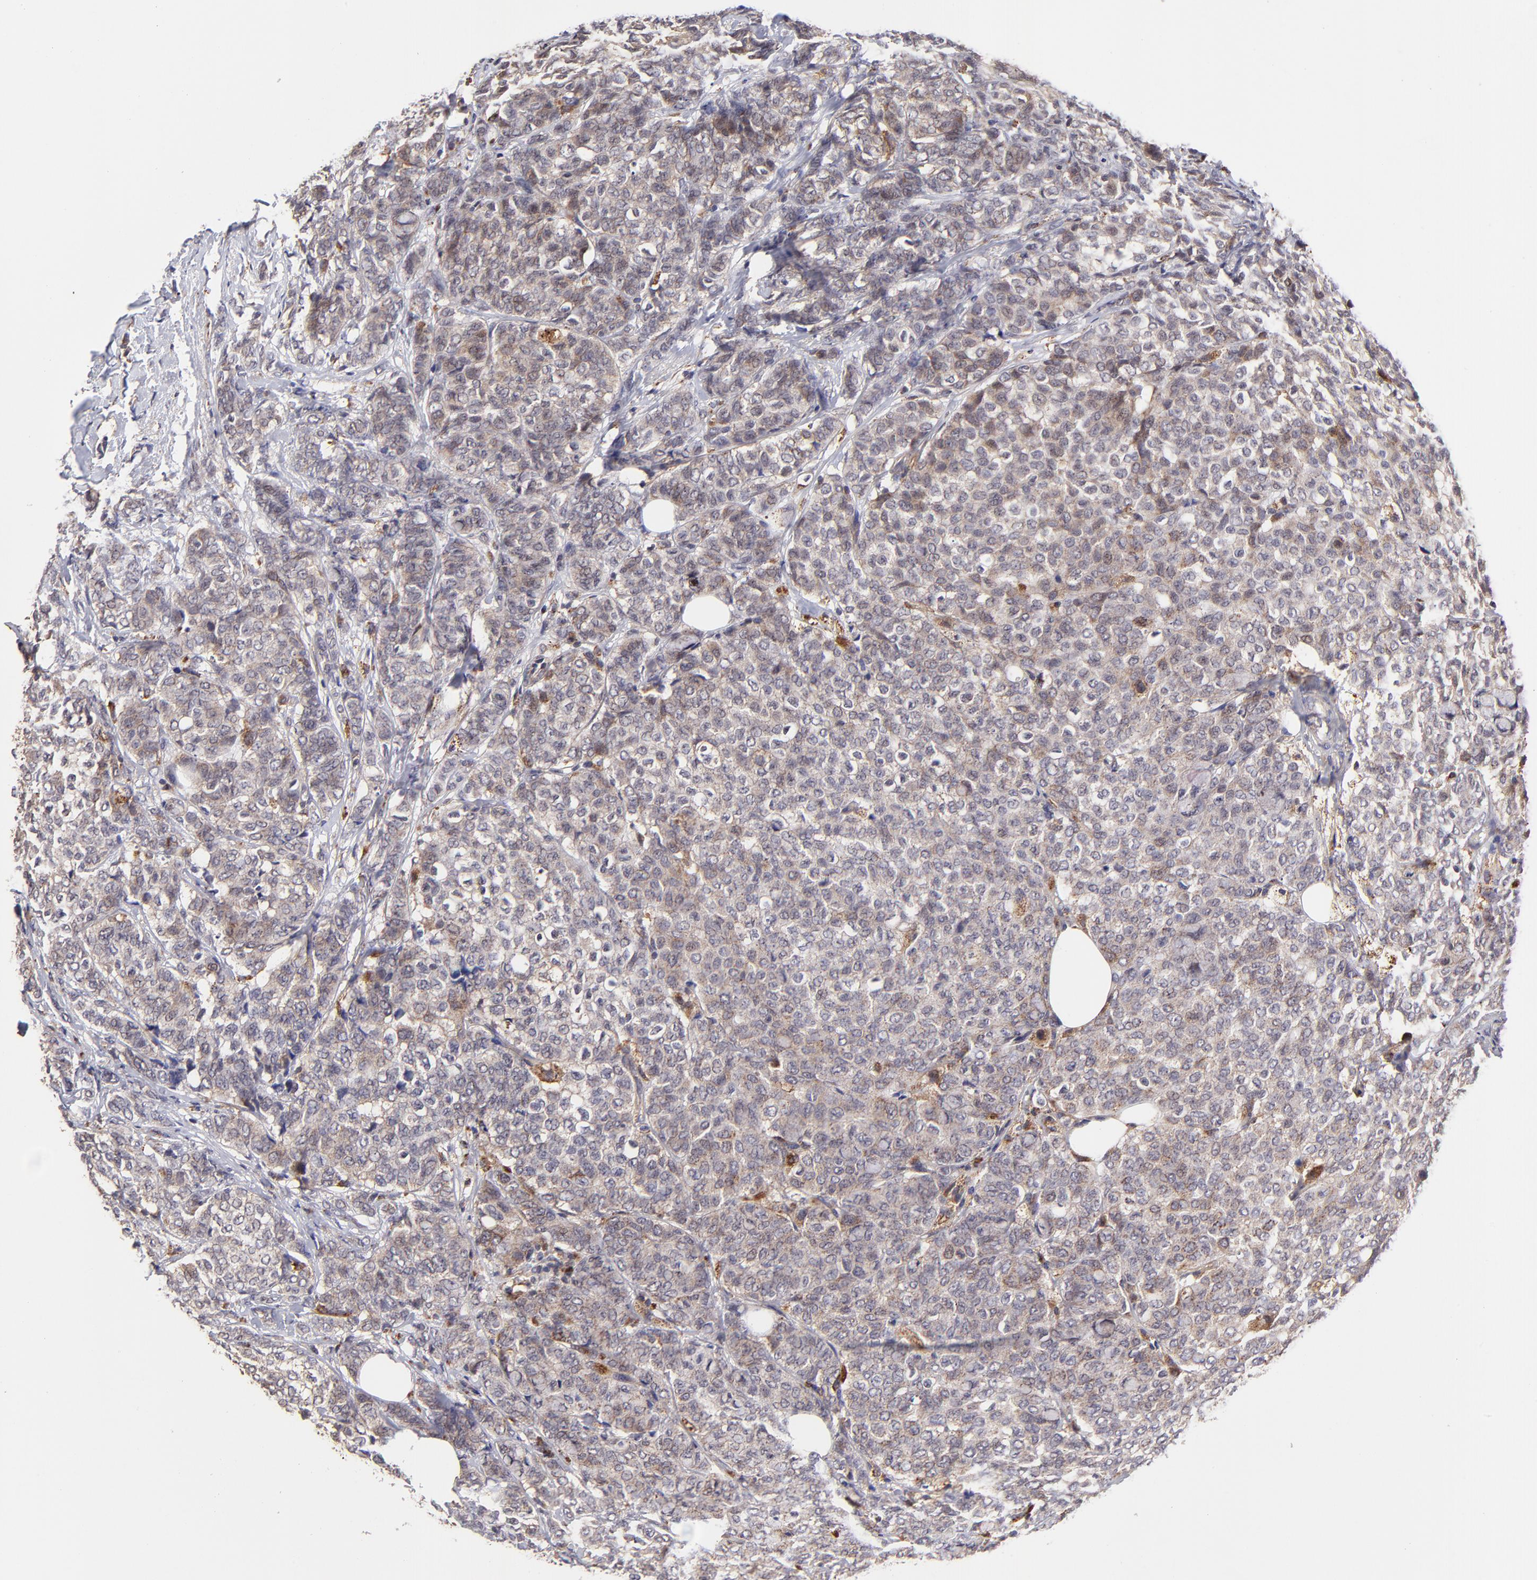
{"staining": {"intensity": "weak", "quantity": ">75%", "location": "cytoplasmic/membranous"}, "tissue": "breast cancer", "cell_type": "Tumor cells", "image_type": "cancer", "snomed": [{"axis": "morphology", "description": "Lobular carcinoma"}, {"axis": "topography", "description": "Breast"}], "caption": "Immunohistochemistry (IHC) photomicrograph of lobular carcinoma (breast) stained for a protein (brown), which demonstrates low levels of weak cytoplasmic/membranous staining in approximately >75% of tumor cells.", "gene": "MAP2K7", "patient": {"sex": "female", "age": 60}}